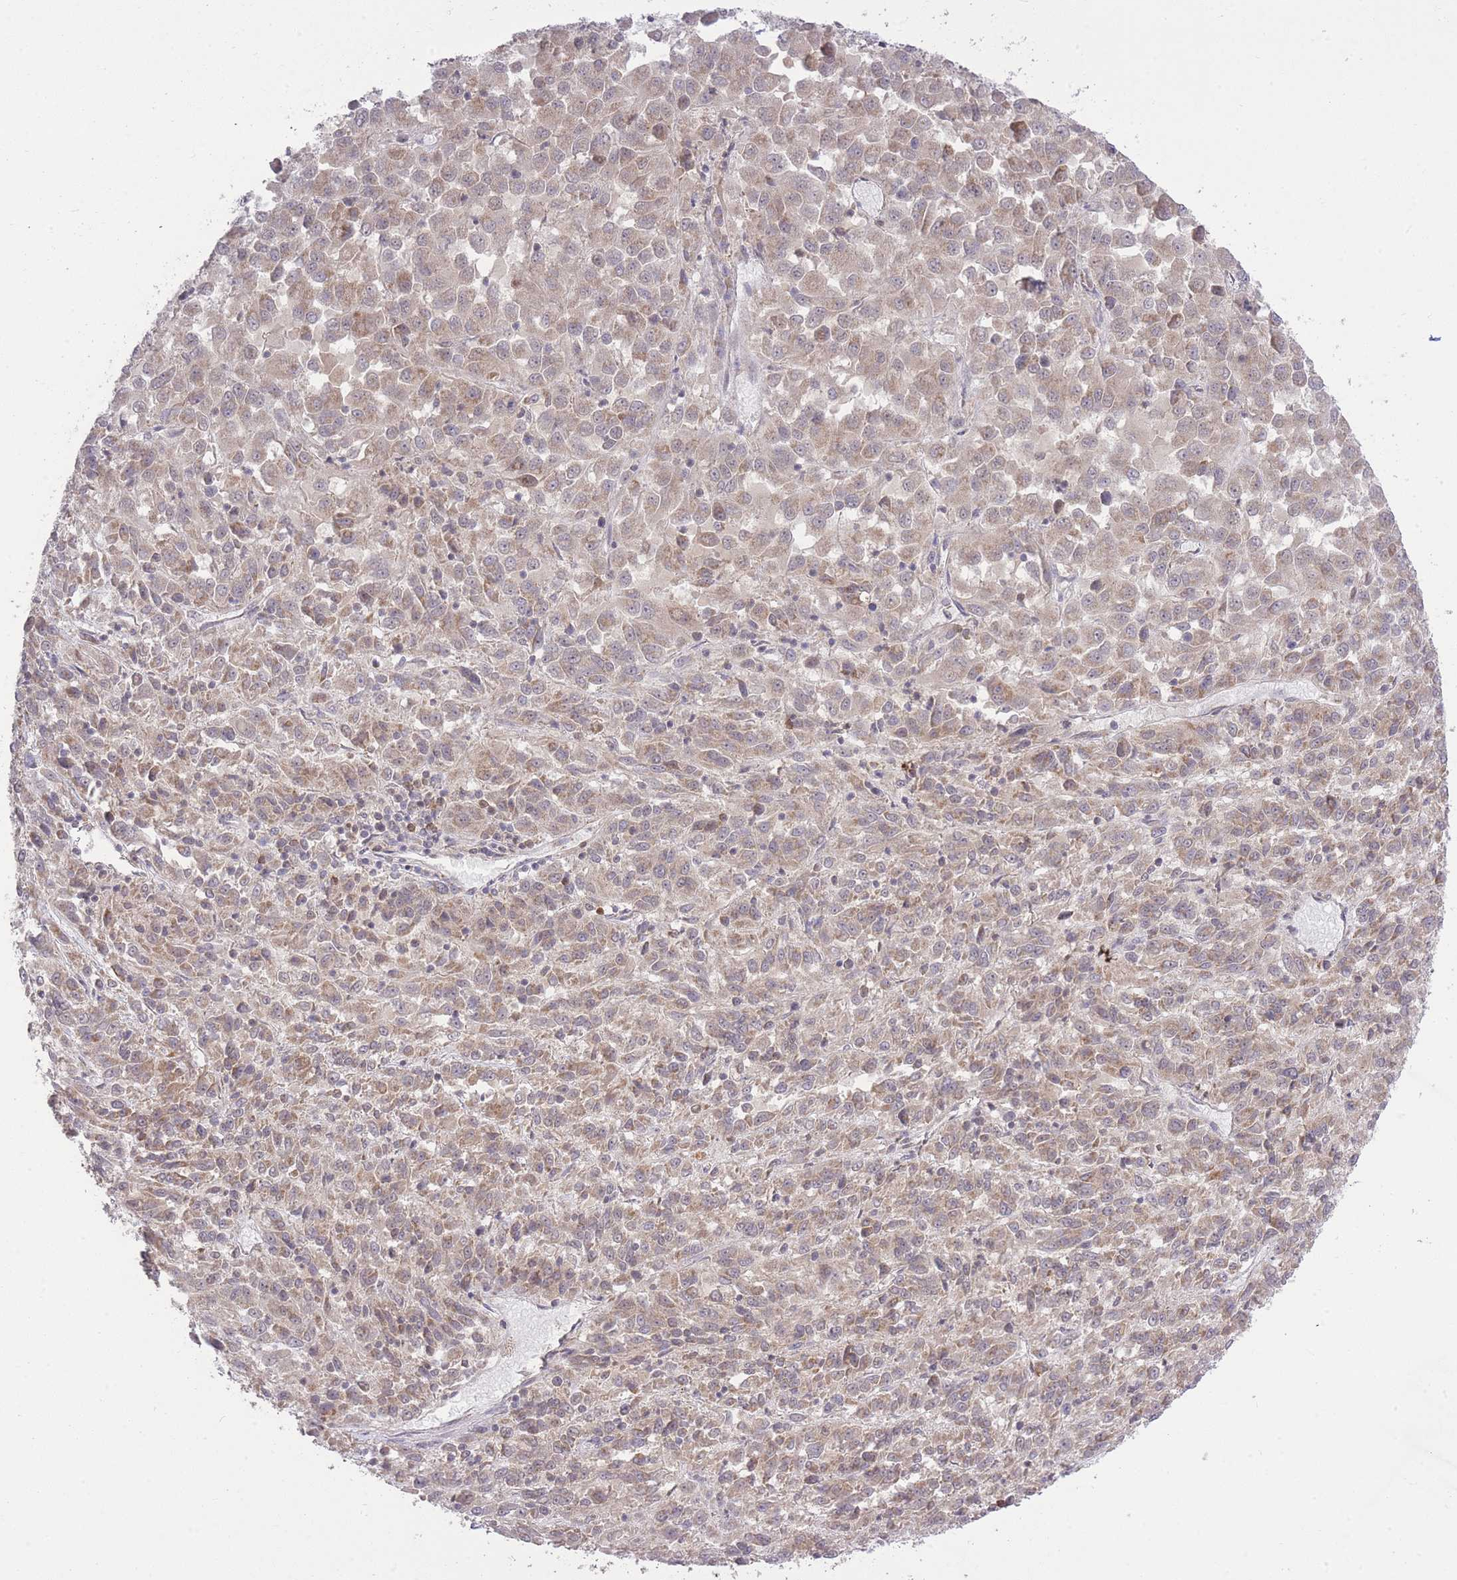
{"staining": {"intensity": "weak", "quantity": "<25%", "location": "cytoplasmic/membranous"}, "tissue": "melanoma", "cell_type": "Tumor cells", "image_type": "cancer", "snomed": [{"axis": "morphology", "description": "Malignant melanoma, Metastatic site"}, {"axis": "topography", "description": "Lung"}], "caption": "Immunohistochemical staining of human malignant melanoma (metastatic site) displays no significant positivity in tumor cells.", "gene": "ELOA2", "patient": {"sex": "male", "age": 64}}